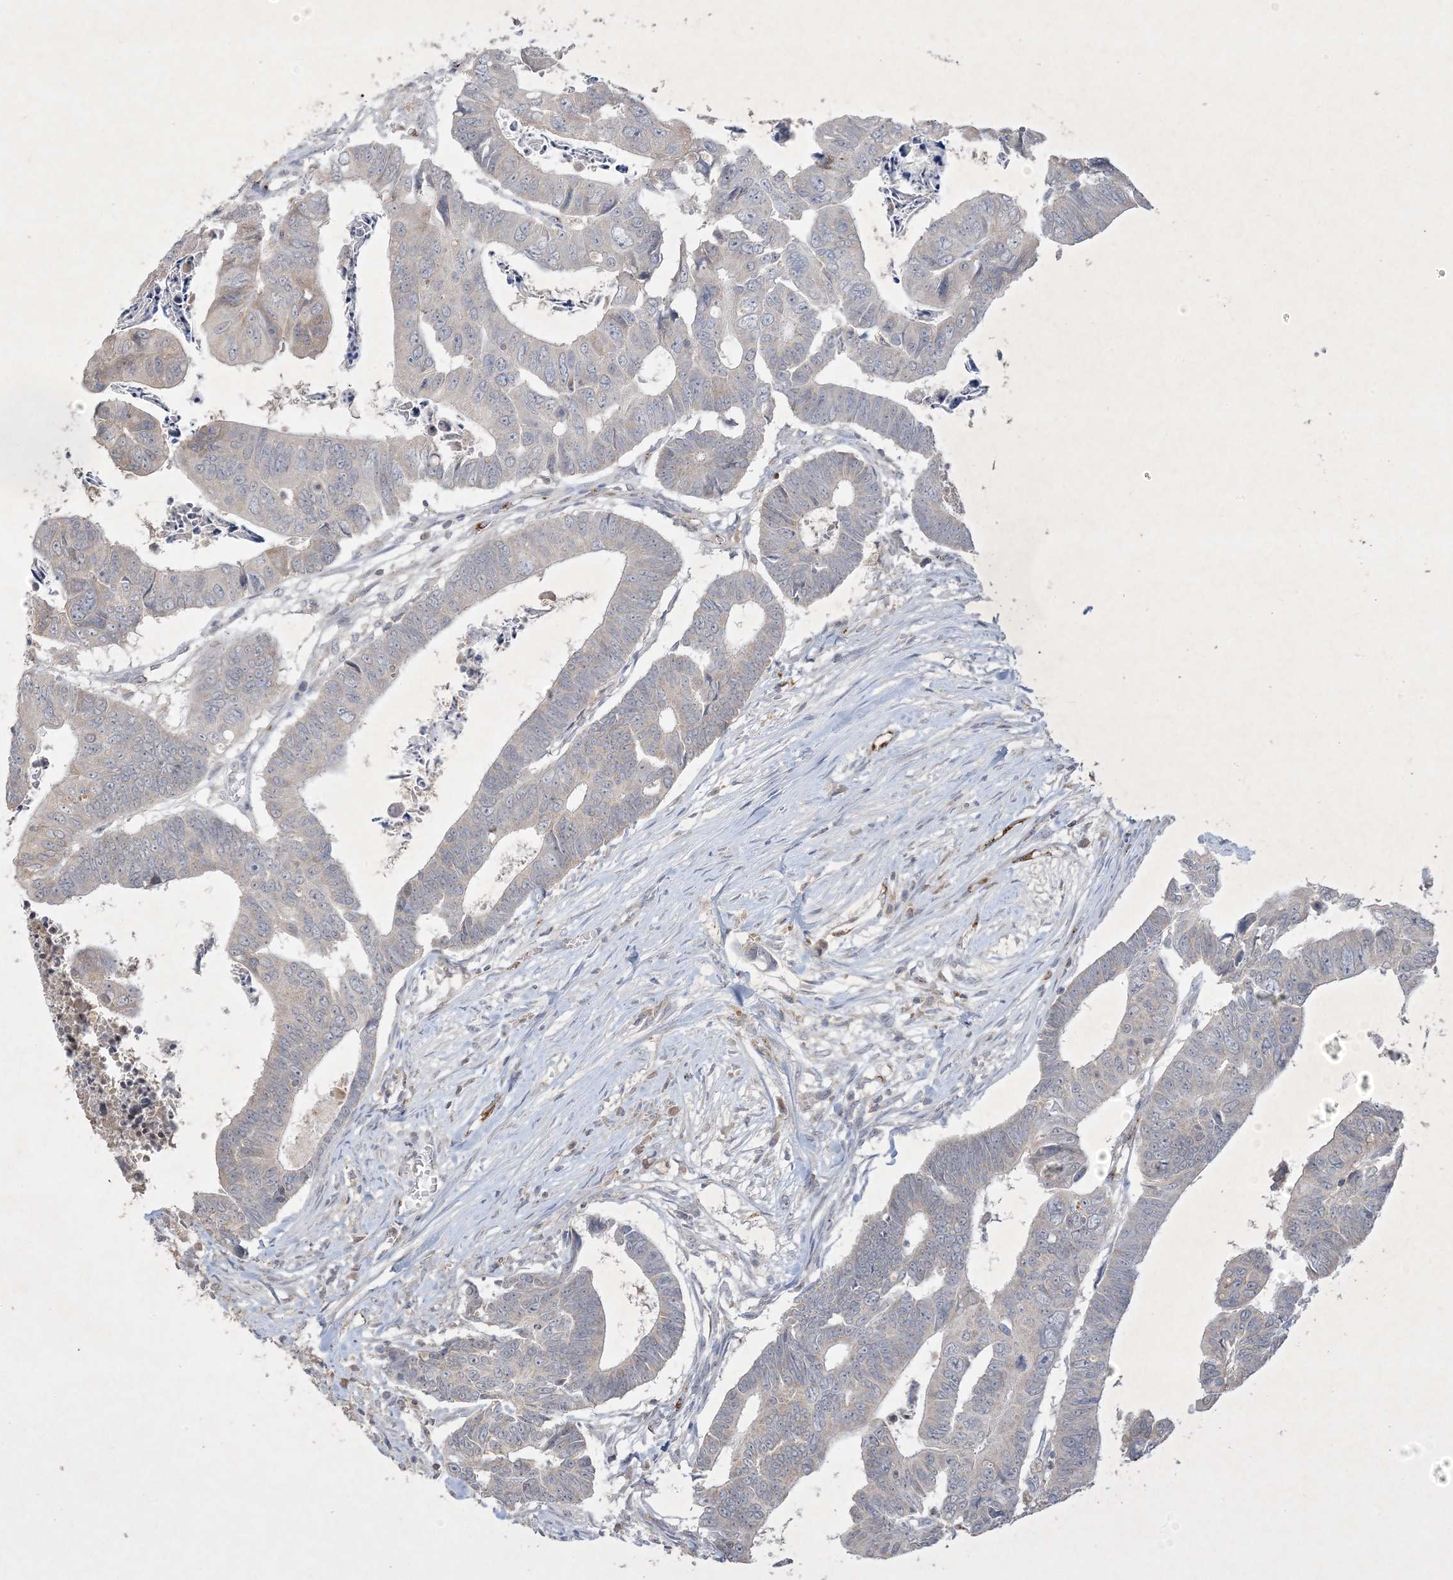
{"staining": {"intensity": "negative", "quantity": "none", "location": "none"}, "tissue": "colorectal cancer", "cell_type": "Tumor cells", "image_type": "cancer", "snomed": [{"axis": "morphology", "description": "Adenocarcinoma, NOS"}, {"axis": "topography", "description": "Rectum"}], "caption": "Immunohistochemical staining of colorectal cancer (adenocarcinoma) exhibits no significant positivity in tumor cells.", "gene": "PRSS36", "patient": {"sex": "female", "age": 65}}